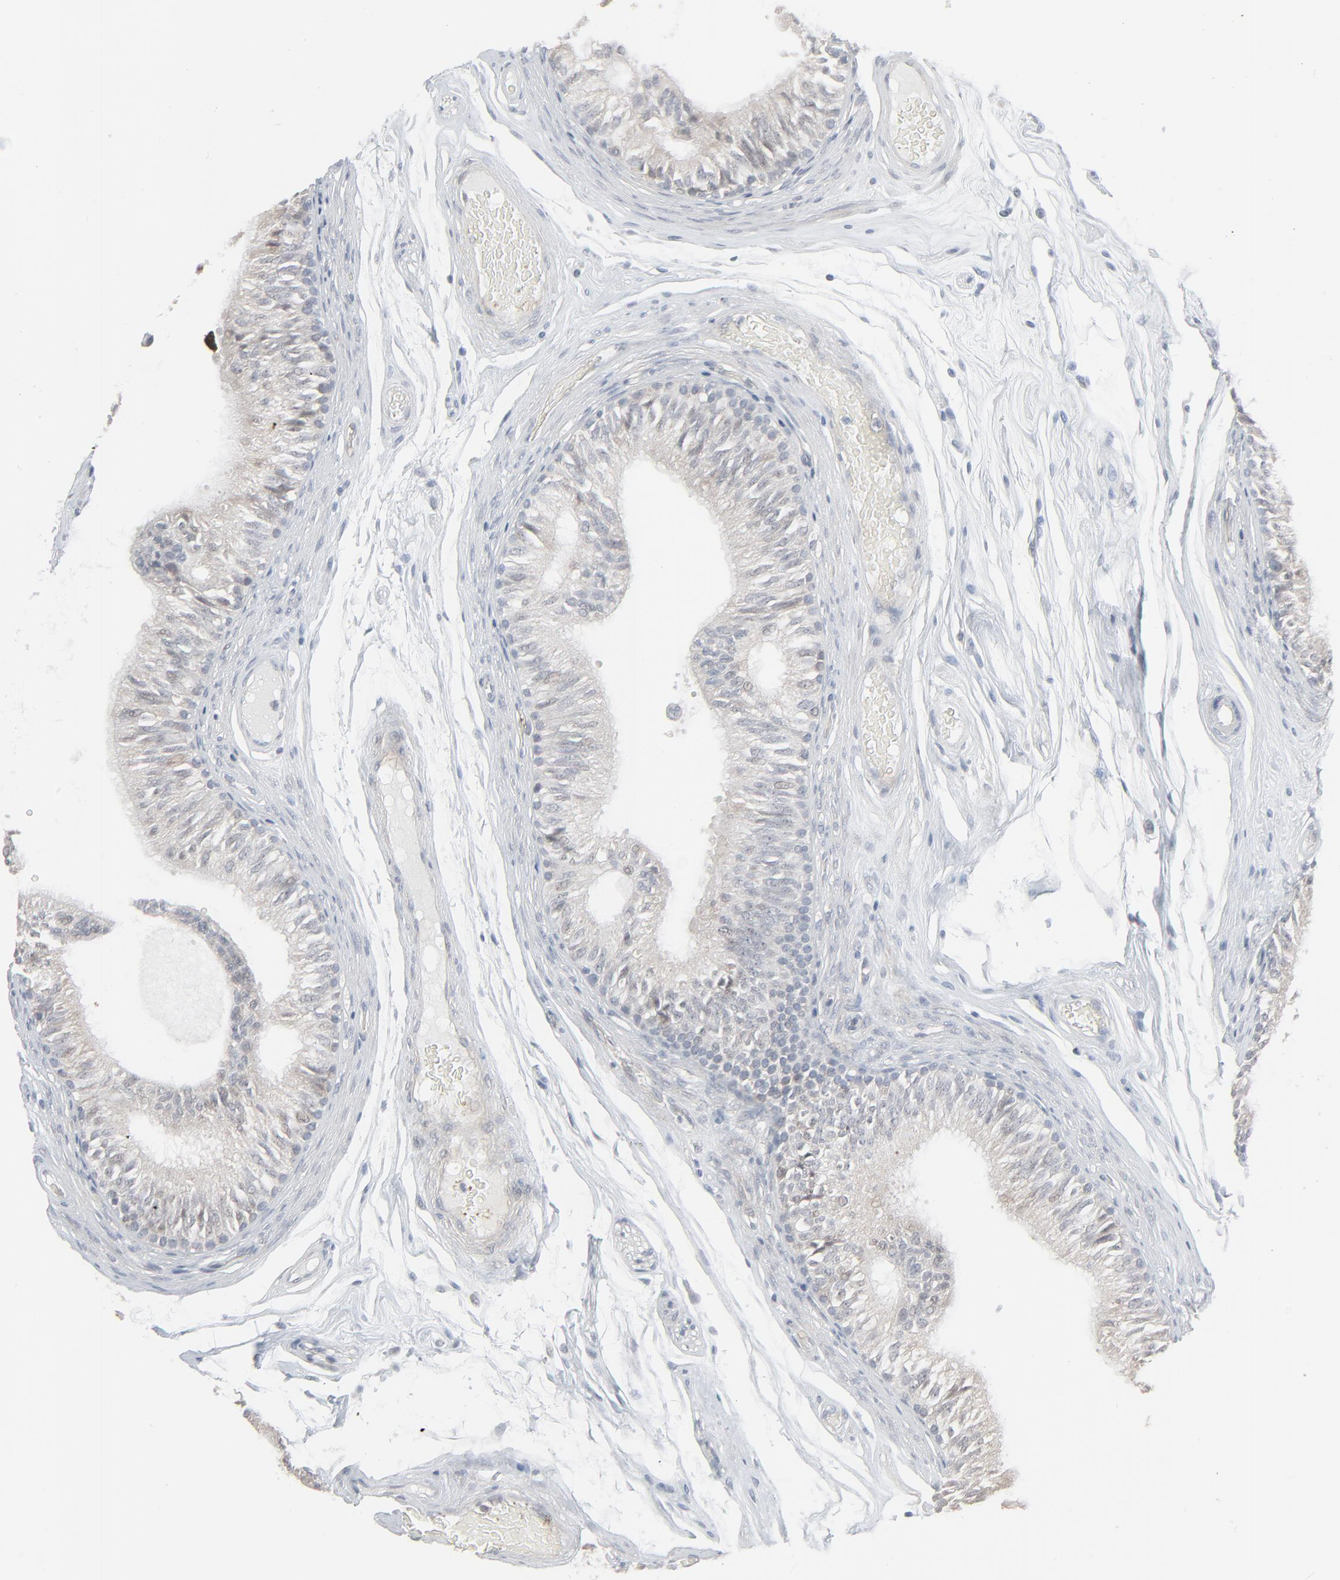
{"staining": {"intensity": "weak", "quantity": "25%-75%", "location": "cytoplasmic/membranous"}, "tissue": "epididymis", "cell_type": "Glandular cells", "image_type": "normal", "snomed": [{"axis": "morphology", "description": "Normal tissue, NOS"}, {"axis": "topography", "description": "Testis"}, {"axis": "topography", "description": "Epididymis"}], "caption": "Protein expression analysis of normal epididymis shows weak cytoplasmic/membranous expression in about 25%-75% of glandular cells.", "gene": "NEUROD1", "patient": {"sex": "male", "age": 36}}